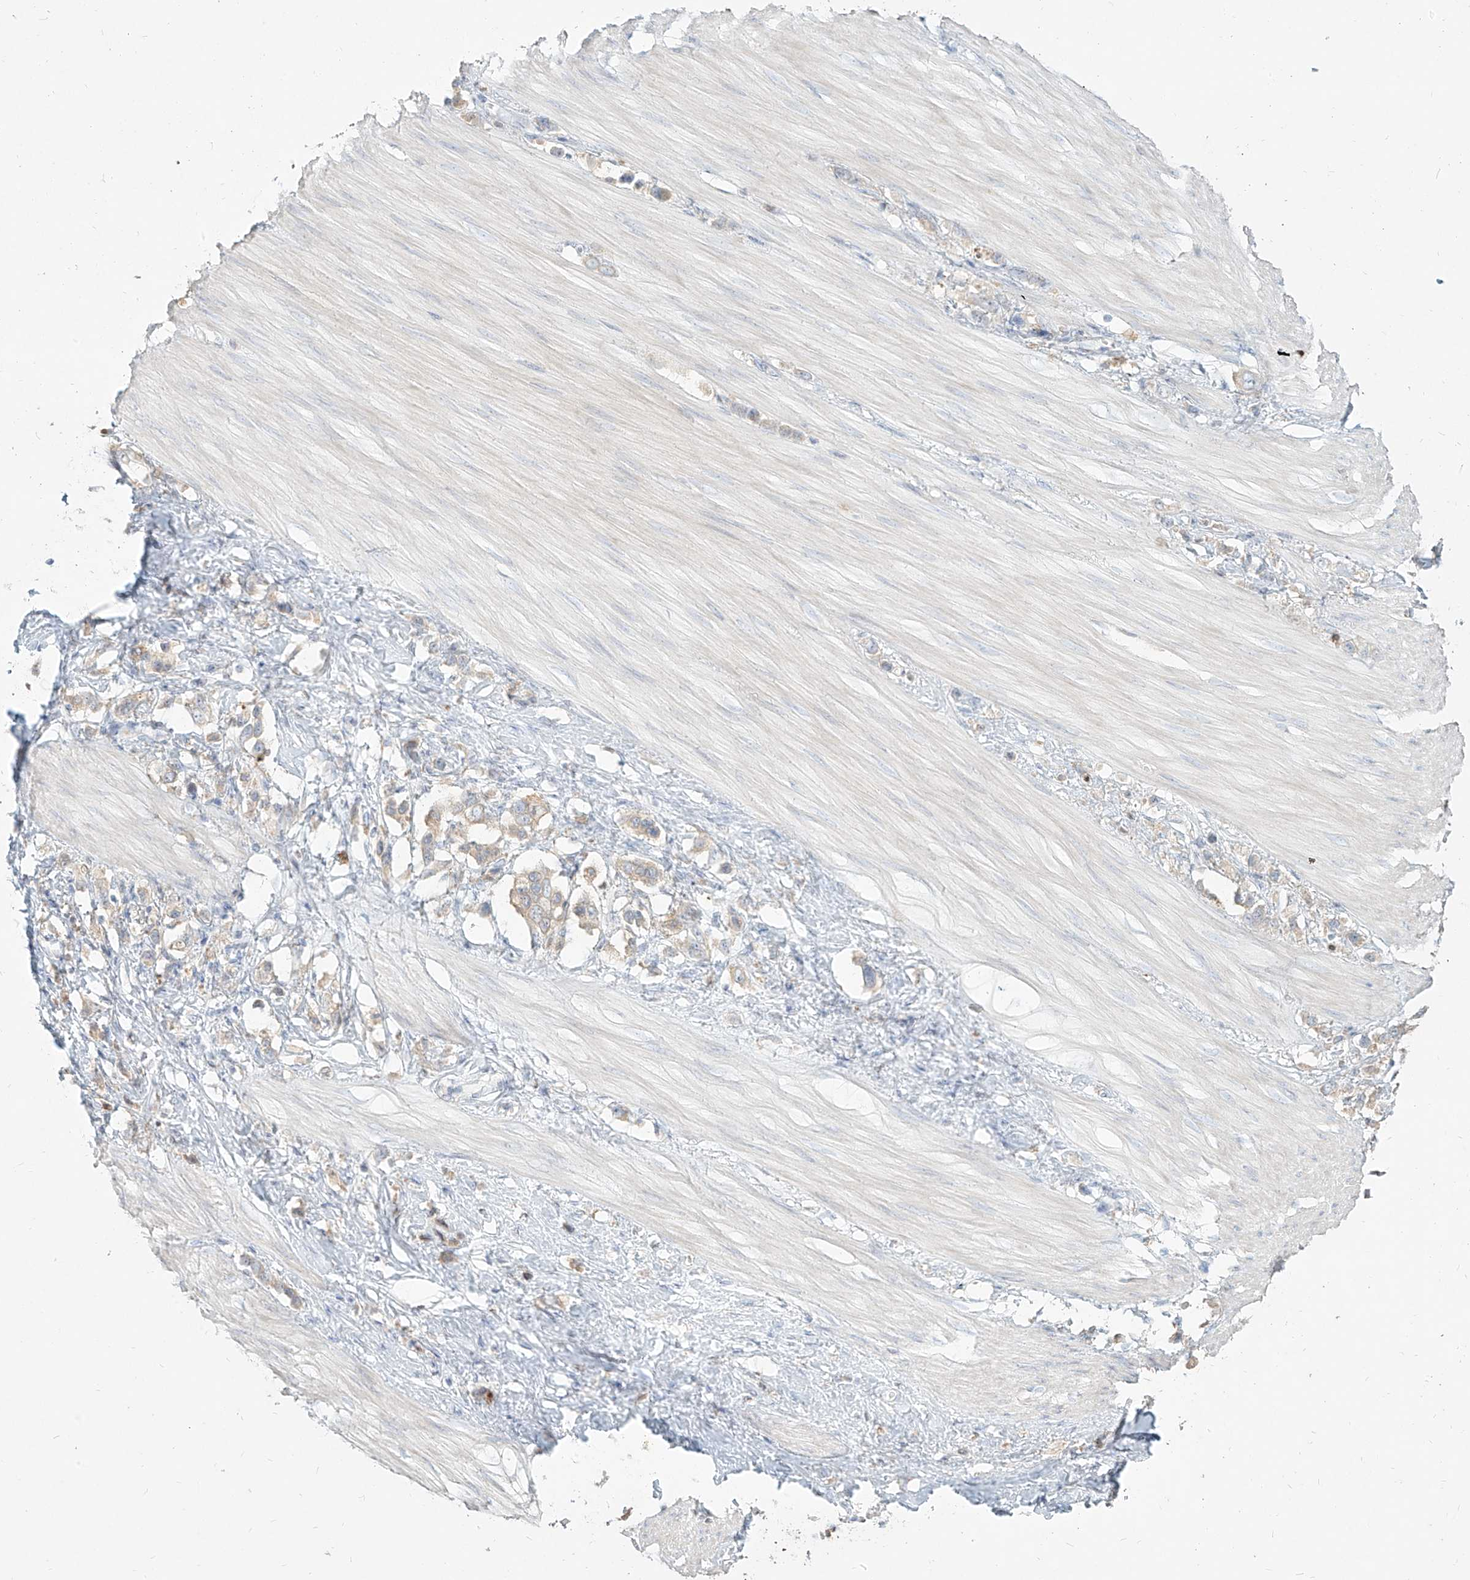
{"staining": {"intensity": "weak", "quantity": "25%-75%", "location": "cytoplasmic/membranous"}, "tissue": "stomach cancer", "cell_type": "Tumor cells", "image_type": "cancer", "snomed": [{"axis": "morphology", "description": "Adenocarcinoma, NOS"}, {"axis": "topography", "description": "Stomach"}], "caption": "Protein staining demonstrates weak cytoplasmic/membranous staining in about 25%-75% of tumor cells in adenocarcinoma (stomach).", "gene": "PGD", "patient": {"sex": "female", "age": 65}}